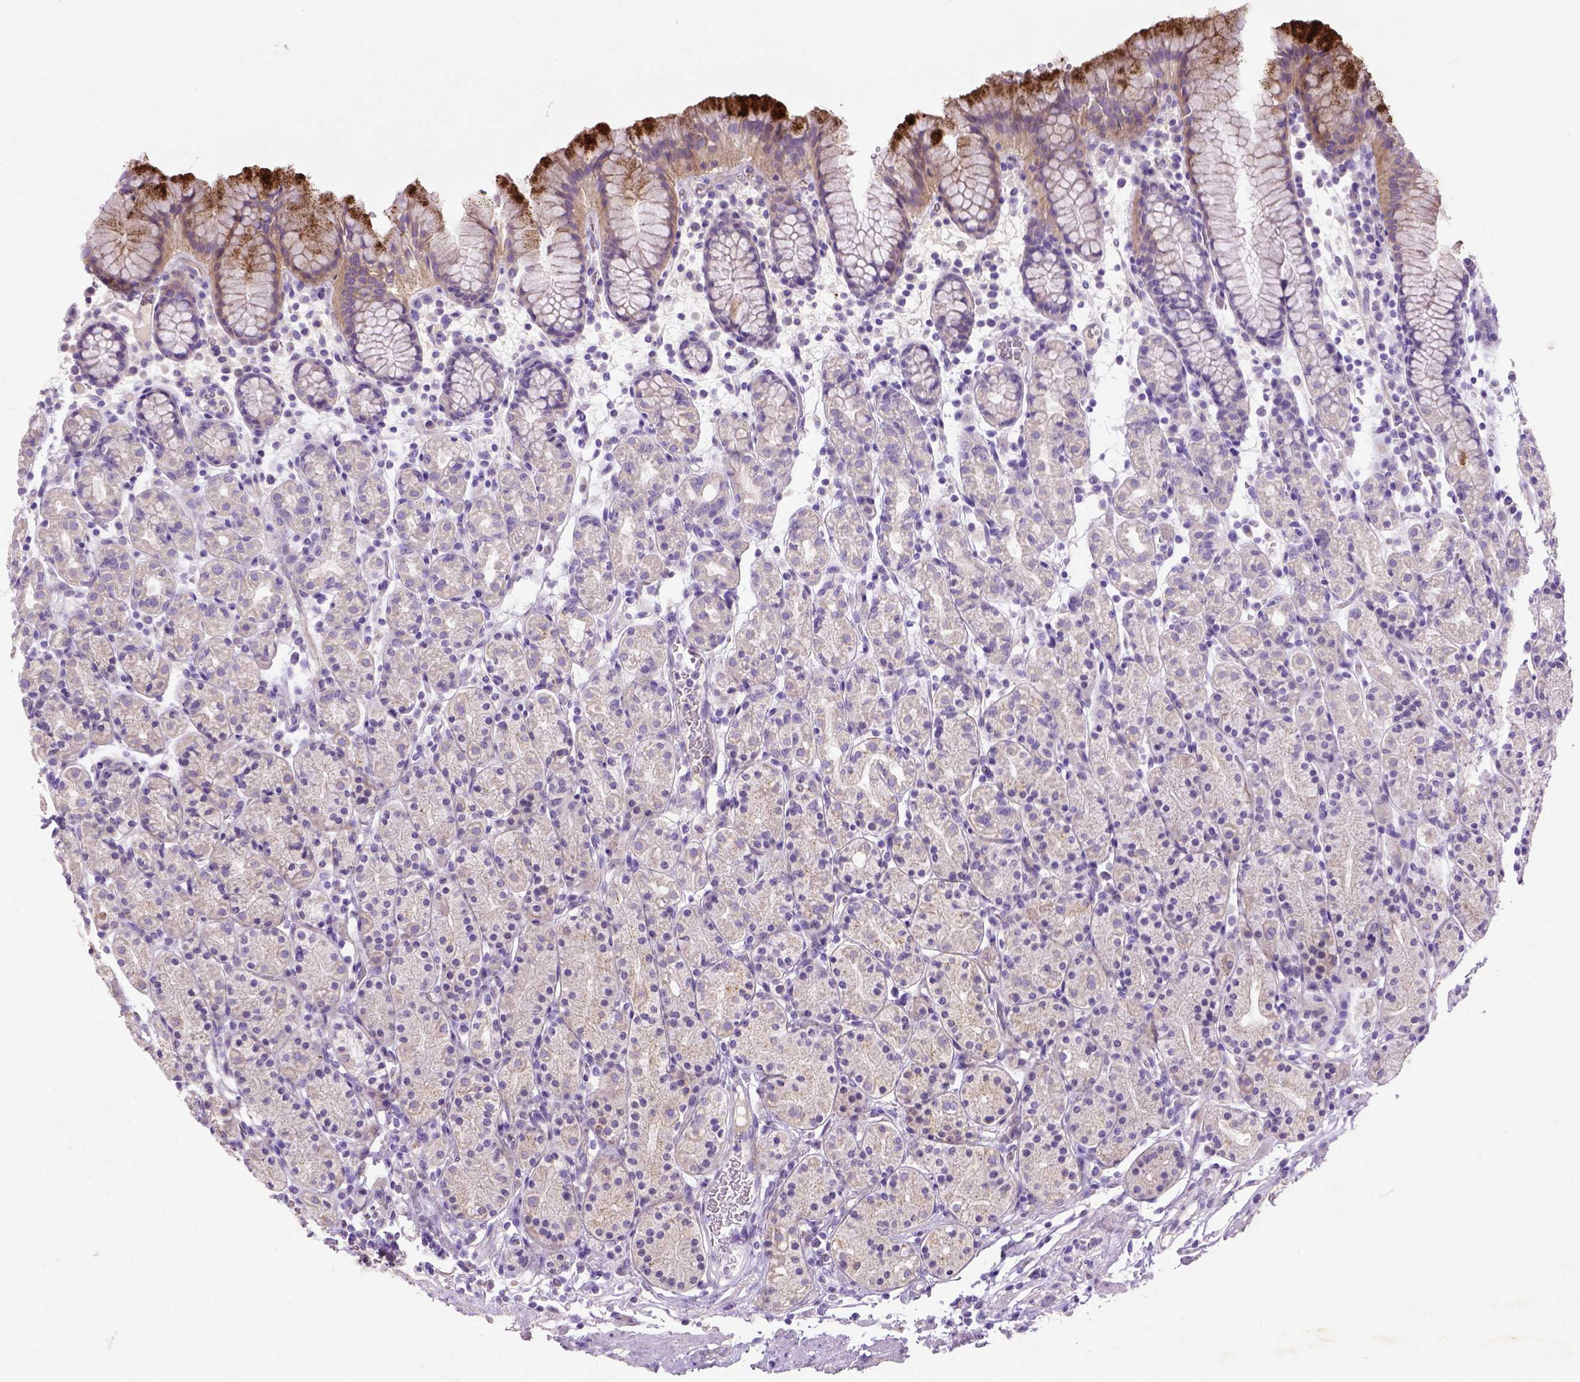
{"staining": {"intensity": "negative", "quantity": "none", "location": "none"}, "tissue": "stomach", "cell_type": "Glandular cells", "image_type": "normal", "snomed": [{"axis": "morphology", "description": "Normal tissue, NOS"}, {"axis": "topography", "description": "Stomach, upper"}, {"axis": "topography", "description": "Stomach"}], "caption": "Immunohistochemistry (IHC) of normal stomach reveals no positivity in glandular cells.", "gene": "NUDT2", "patient": {"sex": "male", "age": 62}}